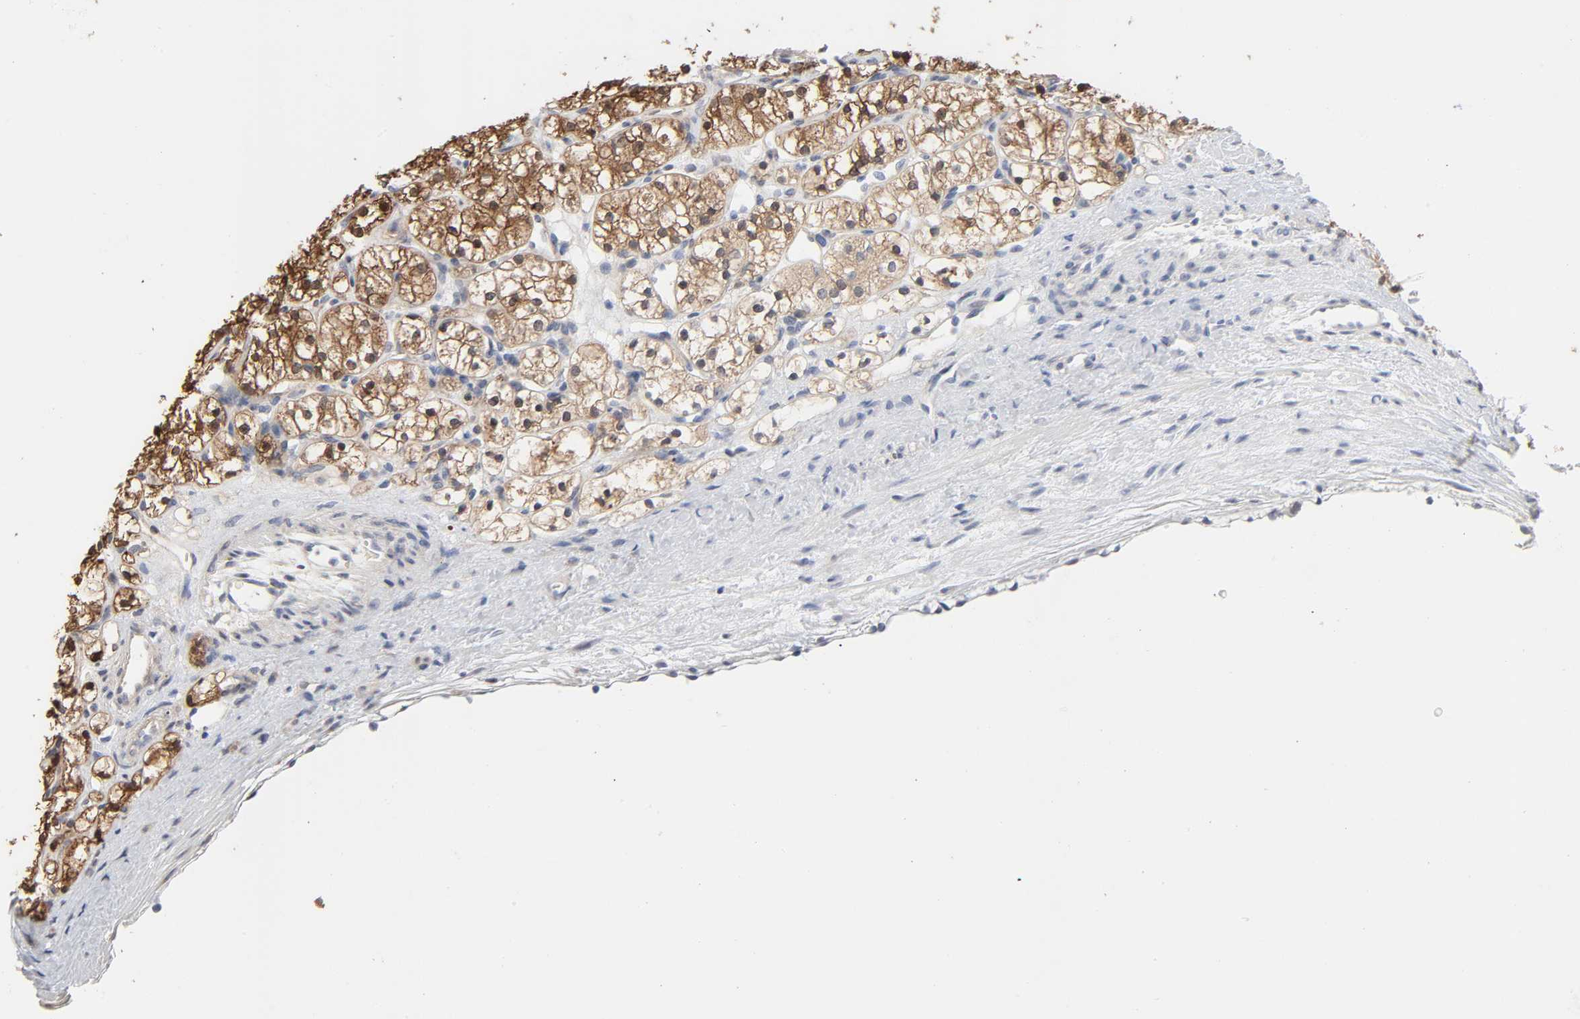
{"staining": {"intensity": "moderate", "quantity": ">75%", "location": "cytoplasmic/membranous,nuclear"}, "tissue": "renal cancer", "cell_type": "Tumor cells", "image_type": "cancer", "snomed": [{"axis": "morphology", "description": "Adenocarcinoma, NOS"}, {"axis": "topography", "description": "Kidney"}], "caption": "Immunohistochemical staining of human renal cancer shows medium levels of moderate cytoplasmic/membranous and nuclear expression in about >75% of tumor cells.", "gene": "NDRG2", "patient": {"sex": "female", "age": 60}}